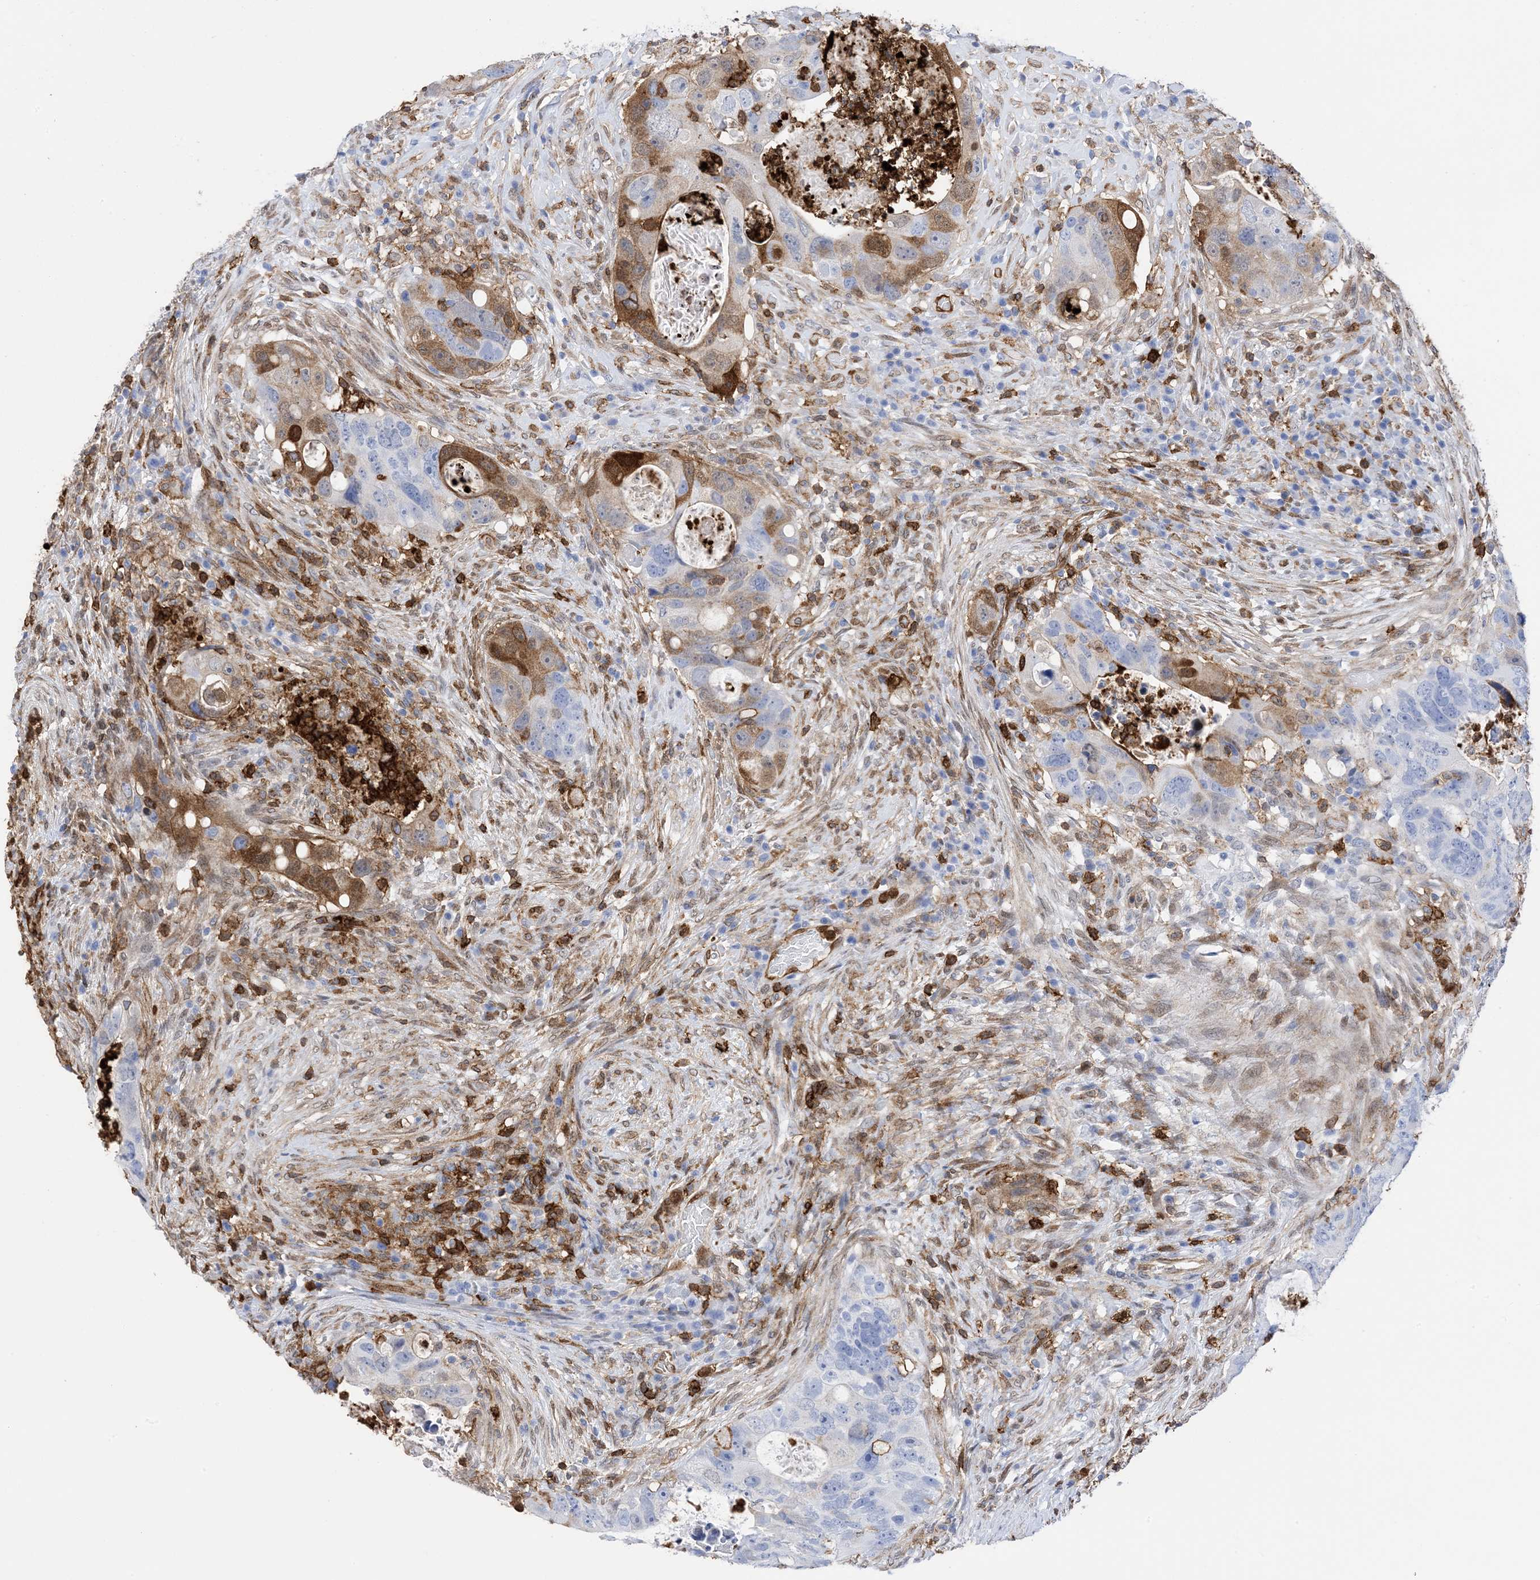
{"staining": {"intensity": "moderate", "quantity": "<25%", "location": "cytoplasmic/membranous"}, "tissue": "colorectal cancer", "cell_type": "Tumor cells", "image_type": "cancer", "snomed": [{"axis": "morphology", "description": "Adenocarcinoma, NOS"}, {"axis": "topography", "description": "Rectum"}], "caption": "Protein expression analysis of human colorectal cancer (adenocarcinoma) reveals moderate cytoplasmic/membranous positivity in about <25% of tumor cells.", "gene": "ANXA1", "patient": {"sex": "male", "age": 59}}